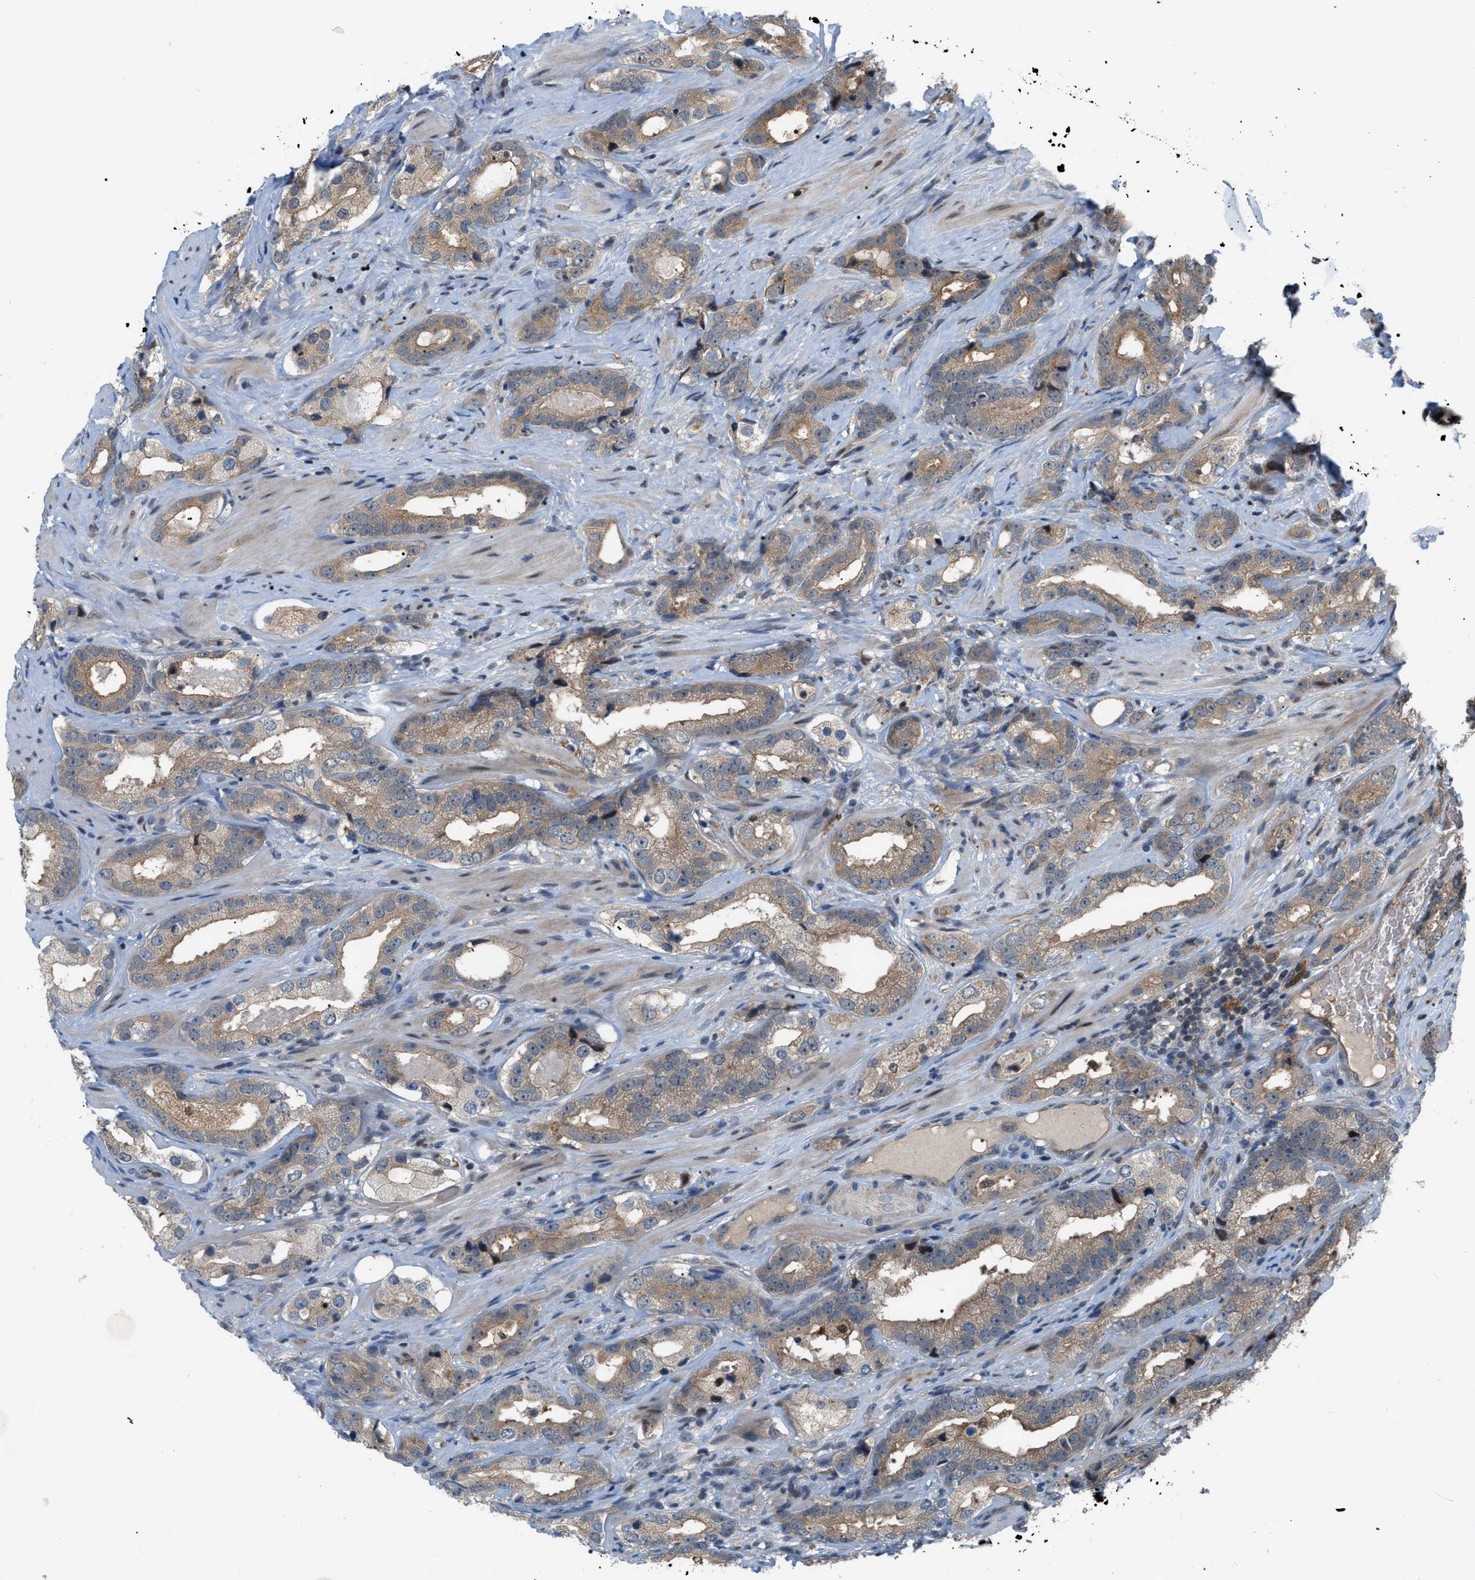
{"staining": {"intensity": "weak", "quantity": ">75%", "location": "cytoplasmic/membranous"}, "tissue": "prostate cancer", "cell_type": "Tumor cells", "image_type": "cancer", "snomed": [{"axis": "morphology", "description": "Adenocarcinoma, High grade"}, {"axis": "topography", "description": "Prostate"}], "caption": "This image reveals immunohistochemistry (IHC) staining of human prostate cancer (adenocarcinoma (high-grade)), with low weak cytoplasmic/membranous expression in approximately >75% of tumor cells.", "gene": "RFFL", "patient": {"sex": "male", "age": 63}}